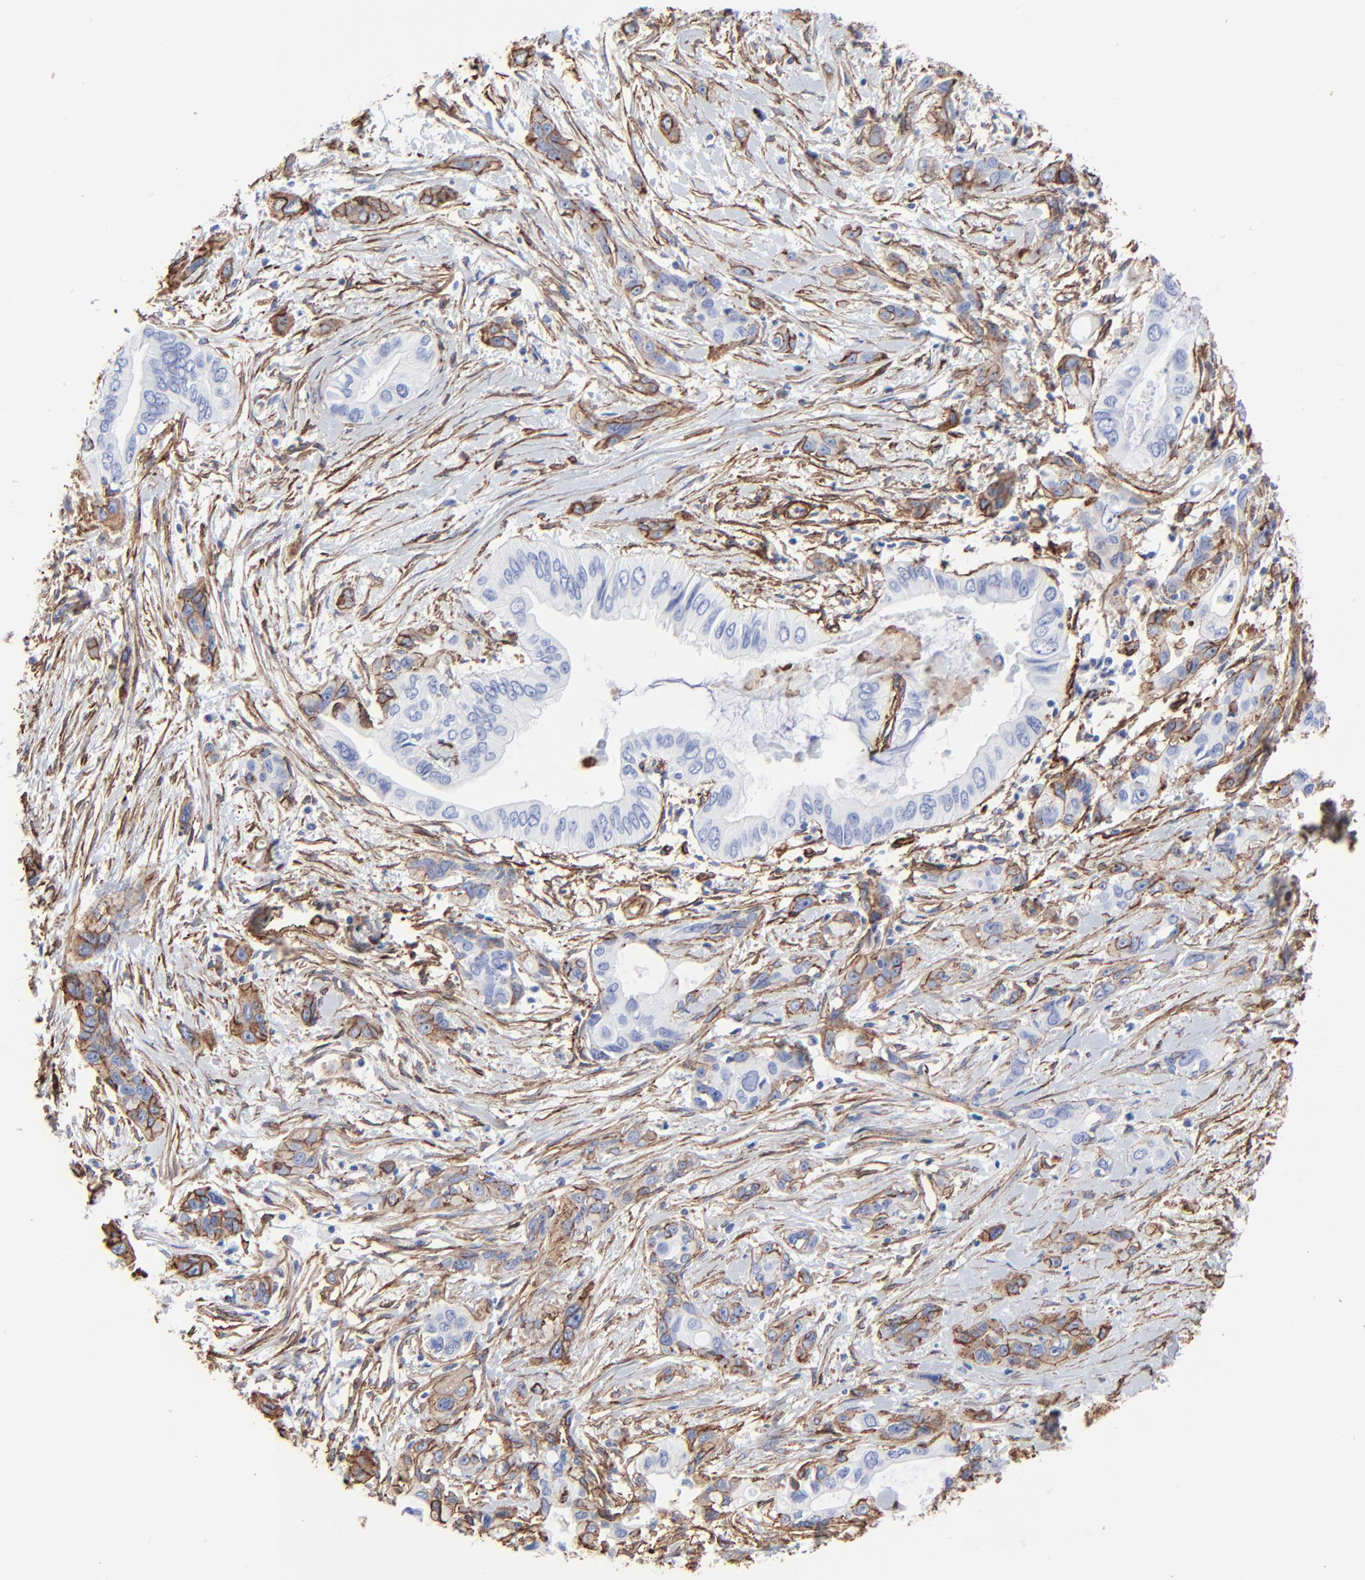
{"staining": {"intensity": "negative", "quantity": "none", "location": "none"}, "tissue": "pancreatic cancer", "cell_type": "Tumor cells", "image_type": "cancer", "snomed": [{"axis": "morphology", "description": "Adenocarcinoma, NOS"}, {"axis": "topography", "description": "Pancreas"}], "caption": "Protein analysis of adenocarcinoma (pancreatic) demonstrates no significant staining in tumor cells.", "gene": "CAV1", "patient": {"sex": "female", "age": 60}}